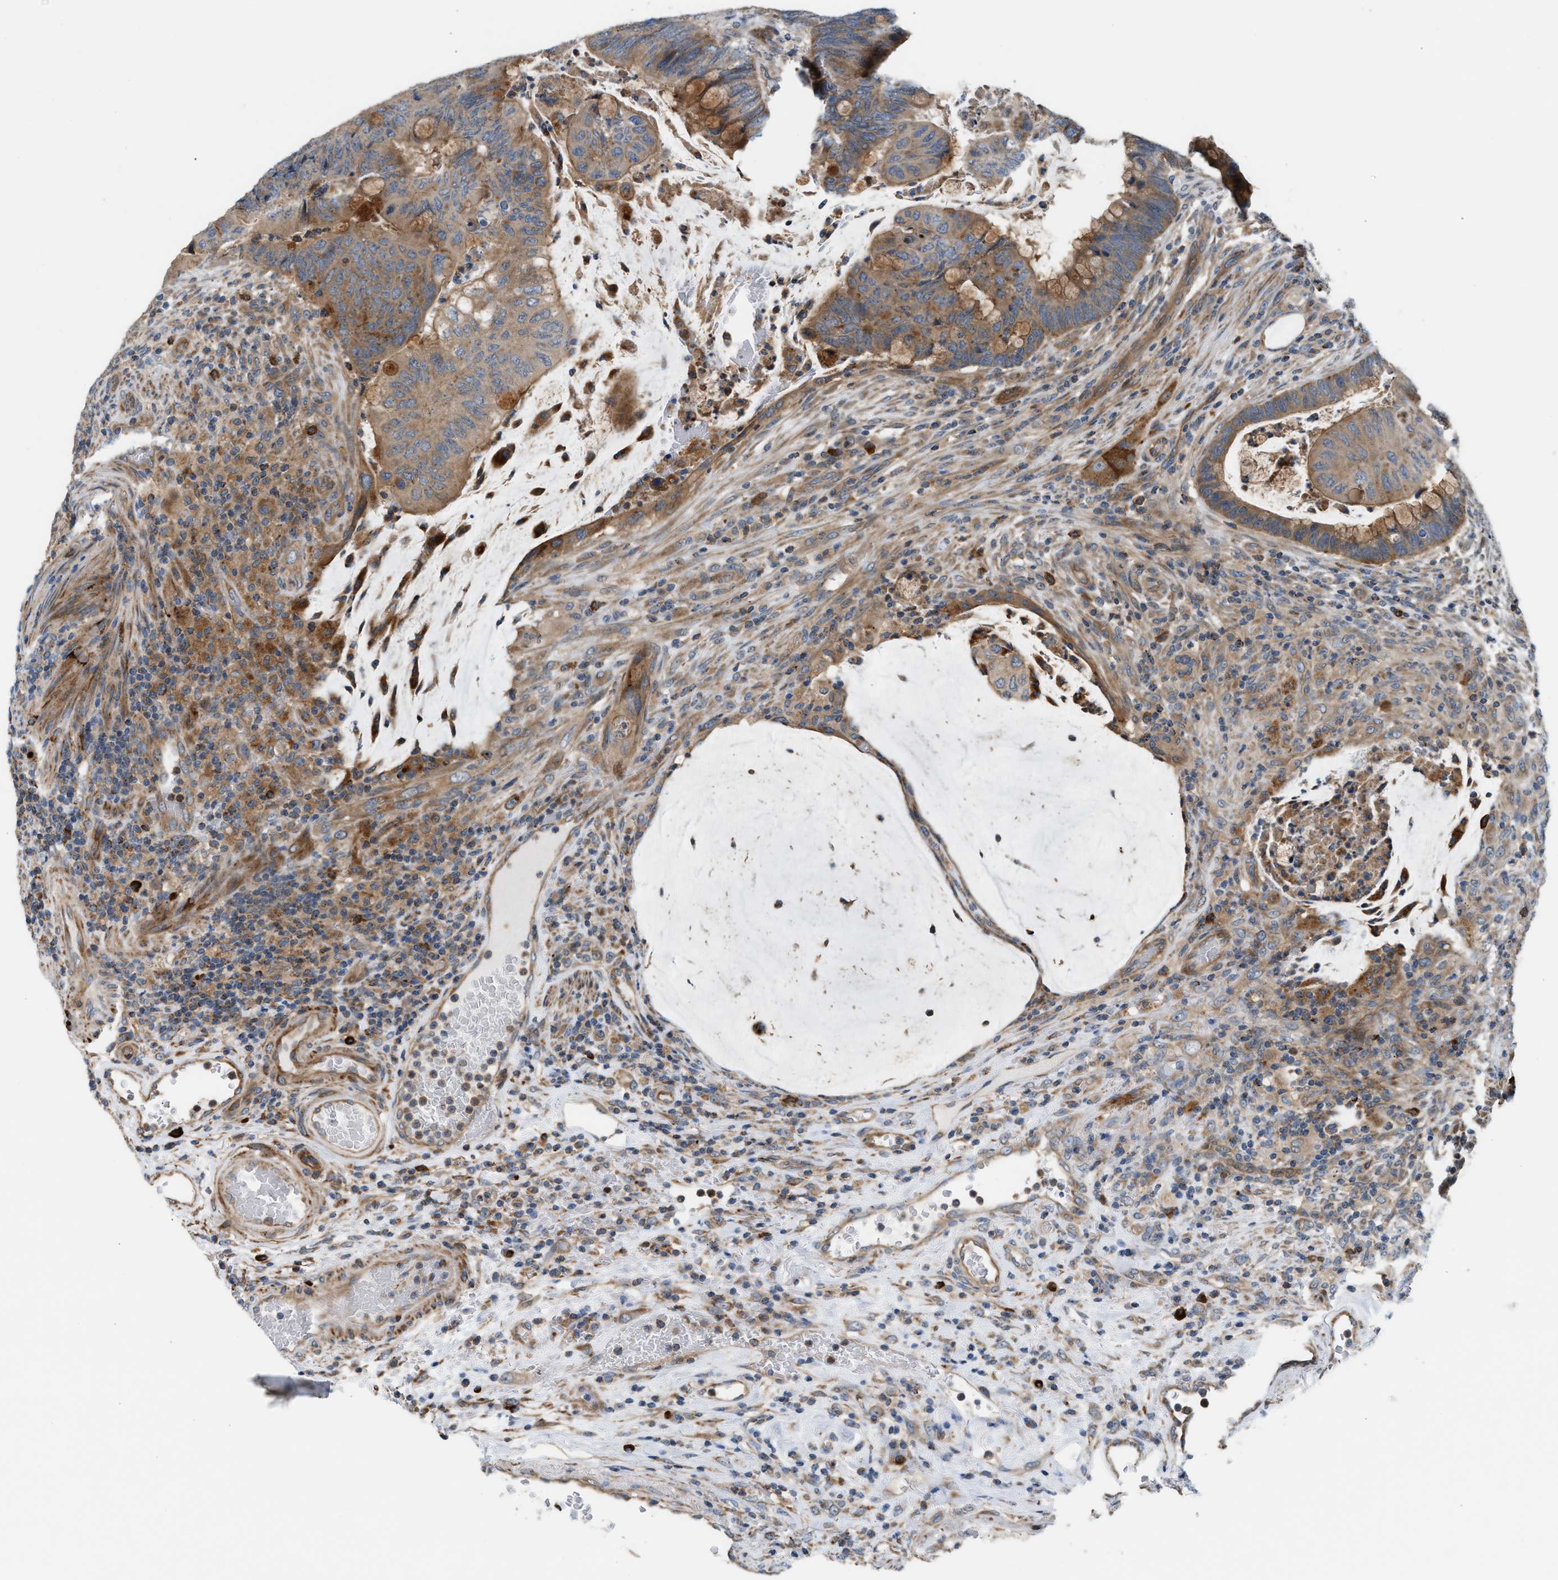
{"staining": {"intensity": "moderate", "quantity": ">75%", "location": "cytoplasmic/membranous"}, "tissue": "colorectal cancer", "cell_type": "Tumor cells", "image_type": "cancer", "snomed": [{"axis": "morphology", "description": "Normal tissue, NOS"}, {"axis": "morphology", "description": "Adenocarcinoma, NOS"}, {"axis": "topography", "description": "Rectum"}, {"axis": "topography", "description": "Peripheral nerve tissue"}], "caption": "Human adenocarcinoma (colorectal) stained for a protein (brown) displays moderate cytoplasmic/membranous positive staining in about >75% of tumor cells.", "gene": "PDCL", "patient": {"sex": "male", "age": 92}}